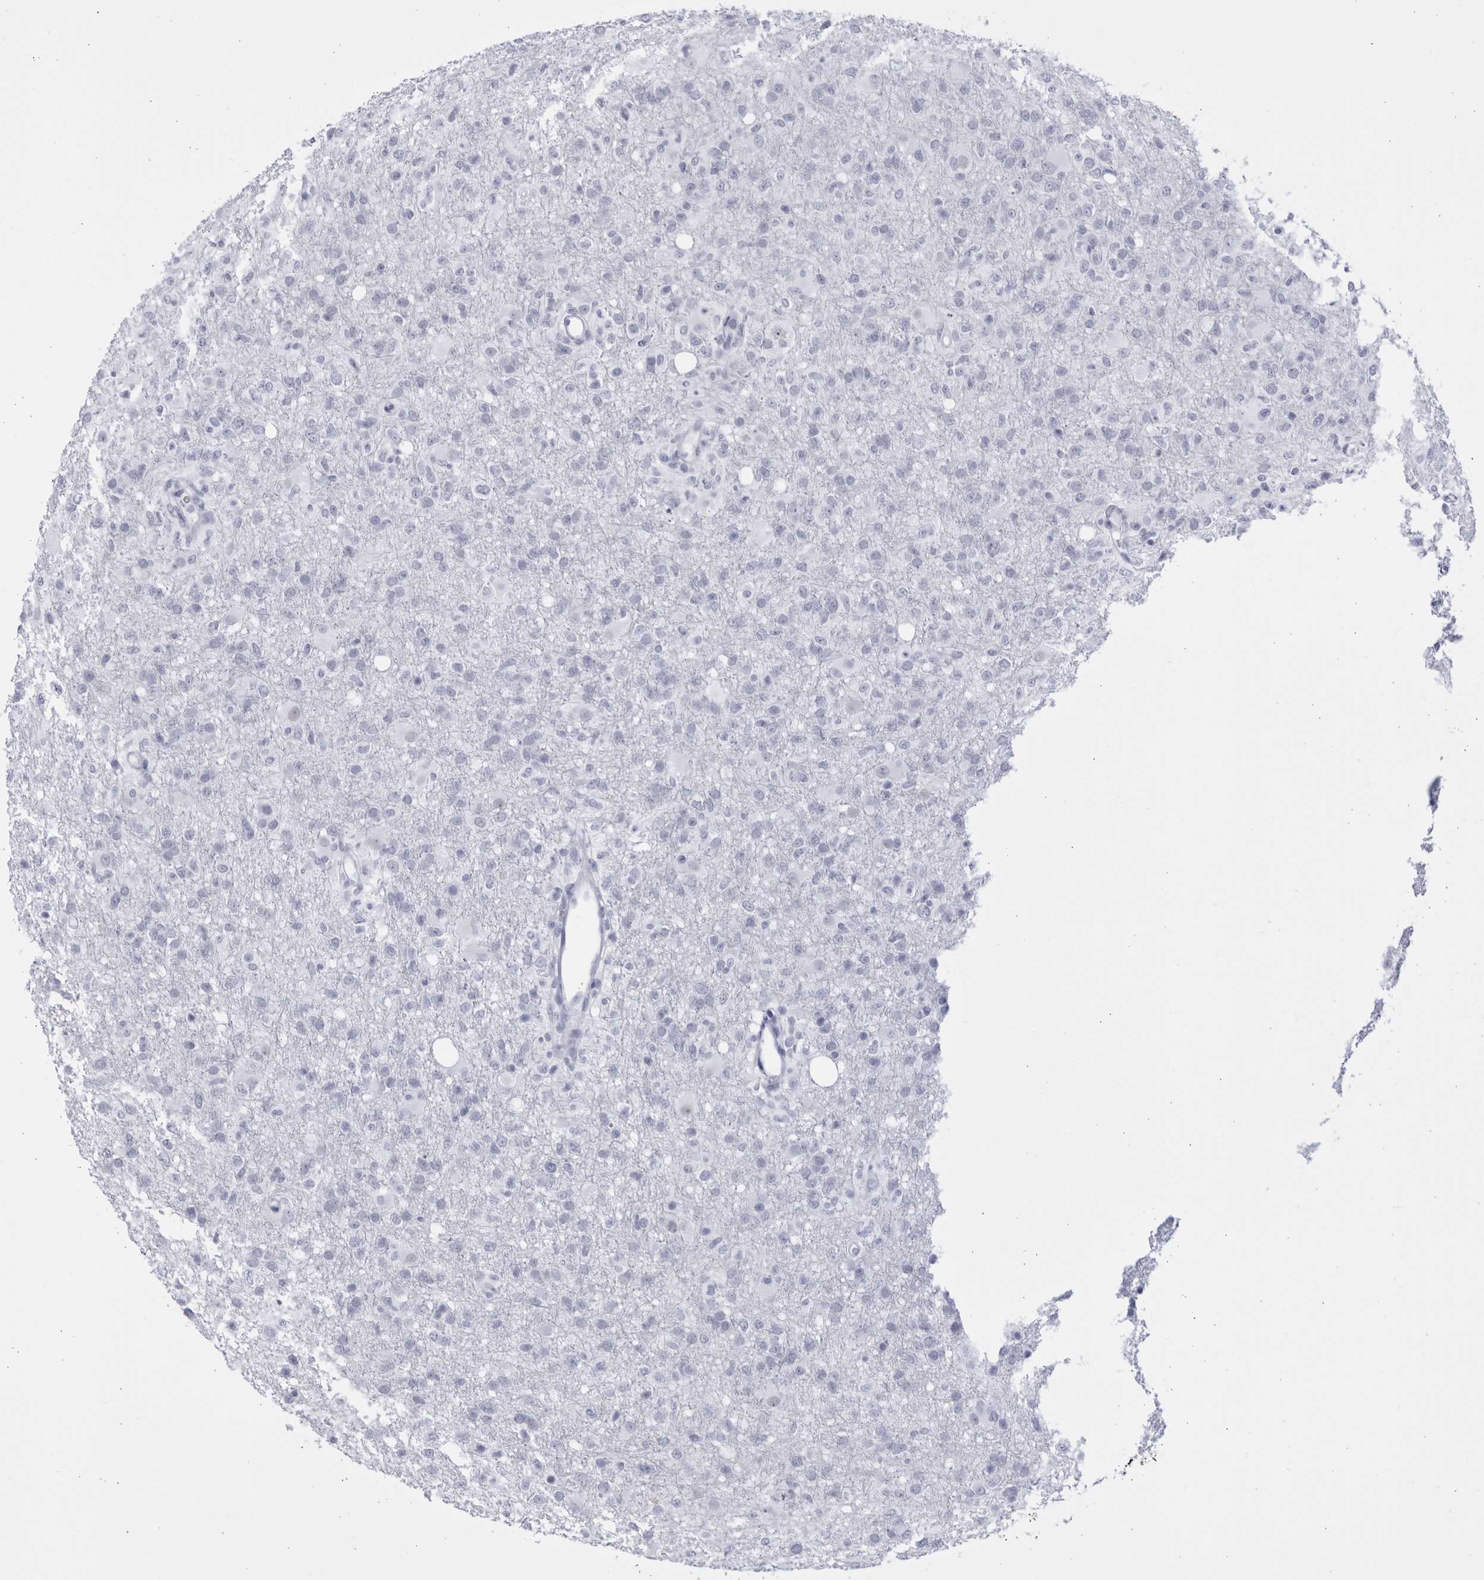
{"staining": {"intensity": "negative", "quantity": "none", "location": "none"}, "tissue": "glioma", "cell_type": "Tumor cells", "image_type": "cancer", "snomed": [{"axis": "morphology", "description": "Glioma, malignant, High grade"}, {"axis": "topography", "description": "Brain"}], "caption": "High magnification brightfield microscopy of glioma stained with DAB (3,3'-diaminobenzidine) (brown) and counterstained with hematoxylin (blue): tumor cells show no significant staining.", "gene": "CCDC181", "patient": {"sex": "female", "age": 57}}